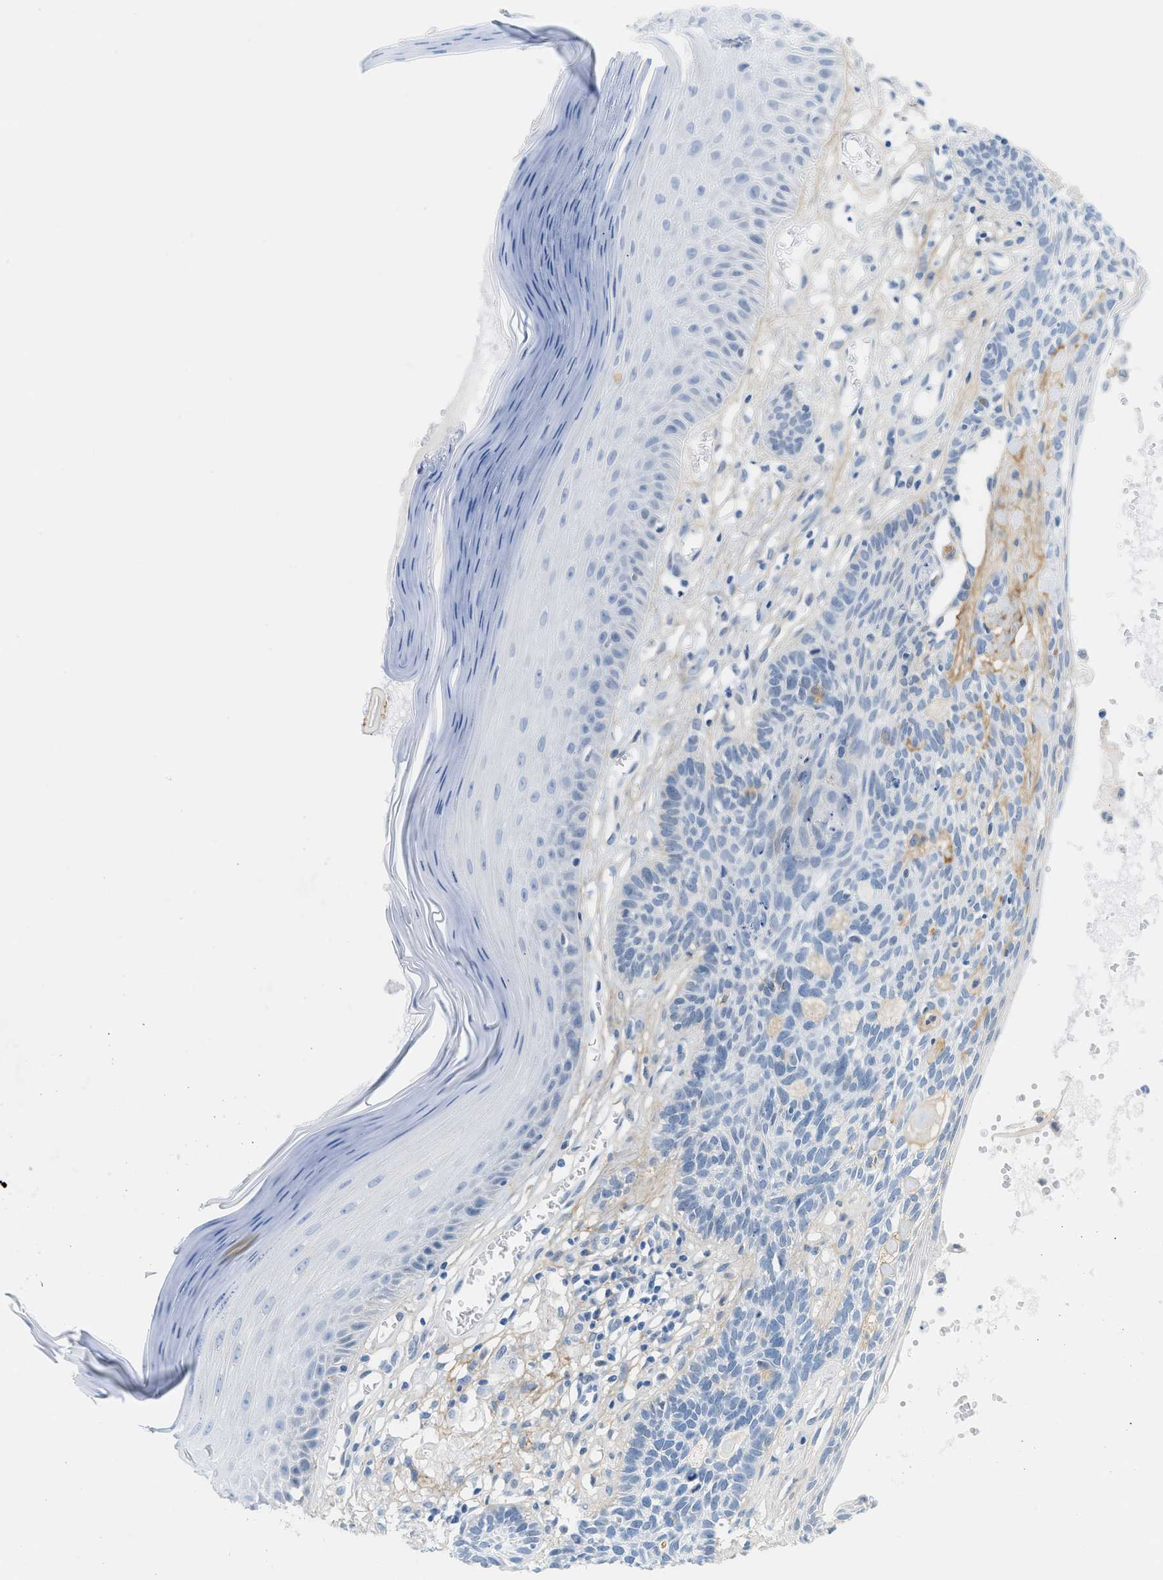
{"staining": {"intensity": "negative", "quantity": "none", "location": "none"}, "tissue": "skin cancer", "cell_type": "Tumor cells", "image_type": "cancer", "snomed": [{"axis": "morphology", "description": "Basal cell carcinoma"}, {"axis": "topography", "description": "Skin"}], "caption": "IHC of human skin basal cell carcinoma demonstrates no expression in tumor cells.", "gene": "HLTF", "patient": {"sex": "male", "age": 67}}